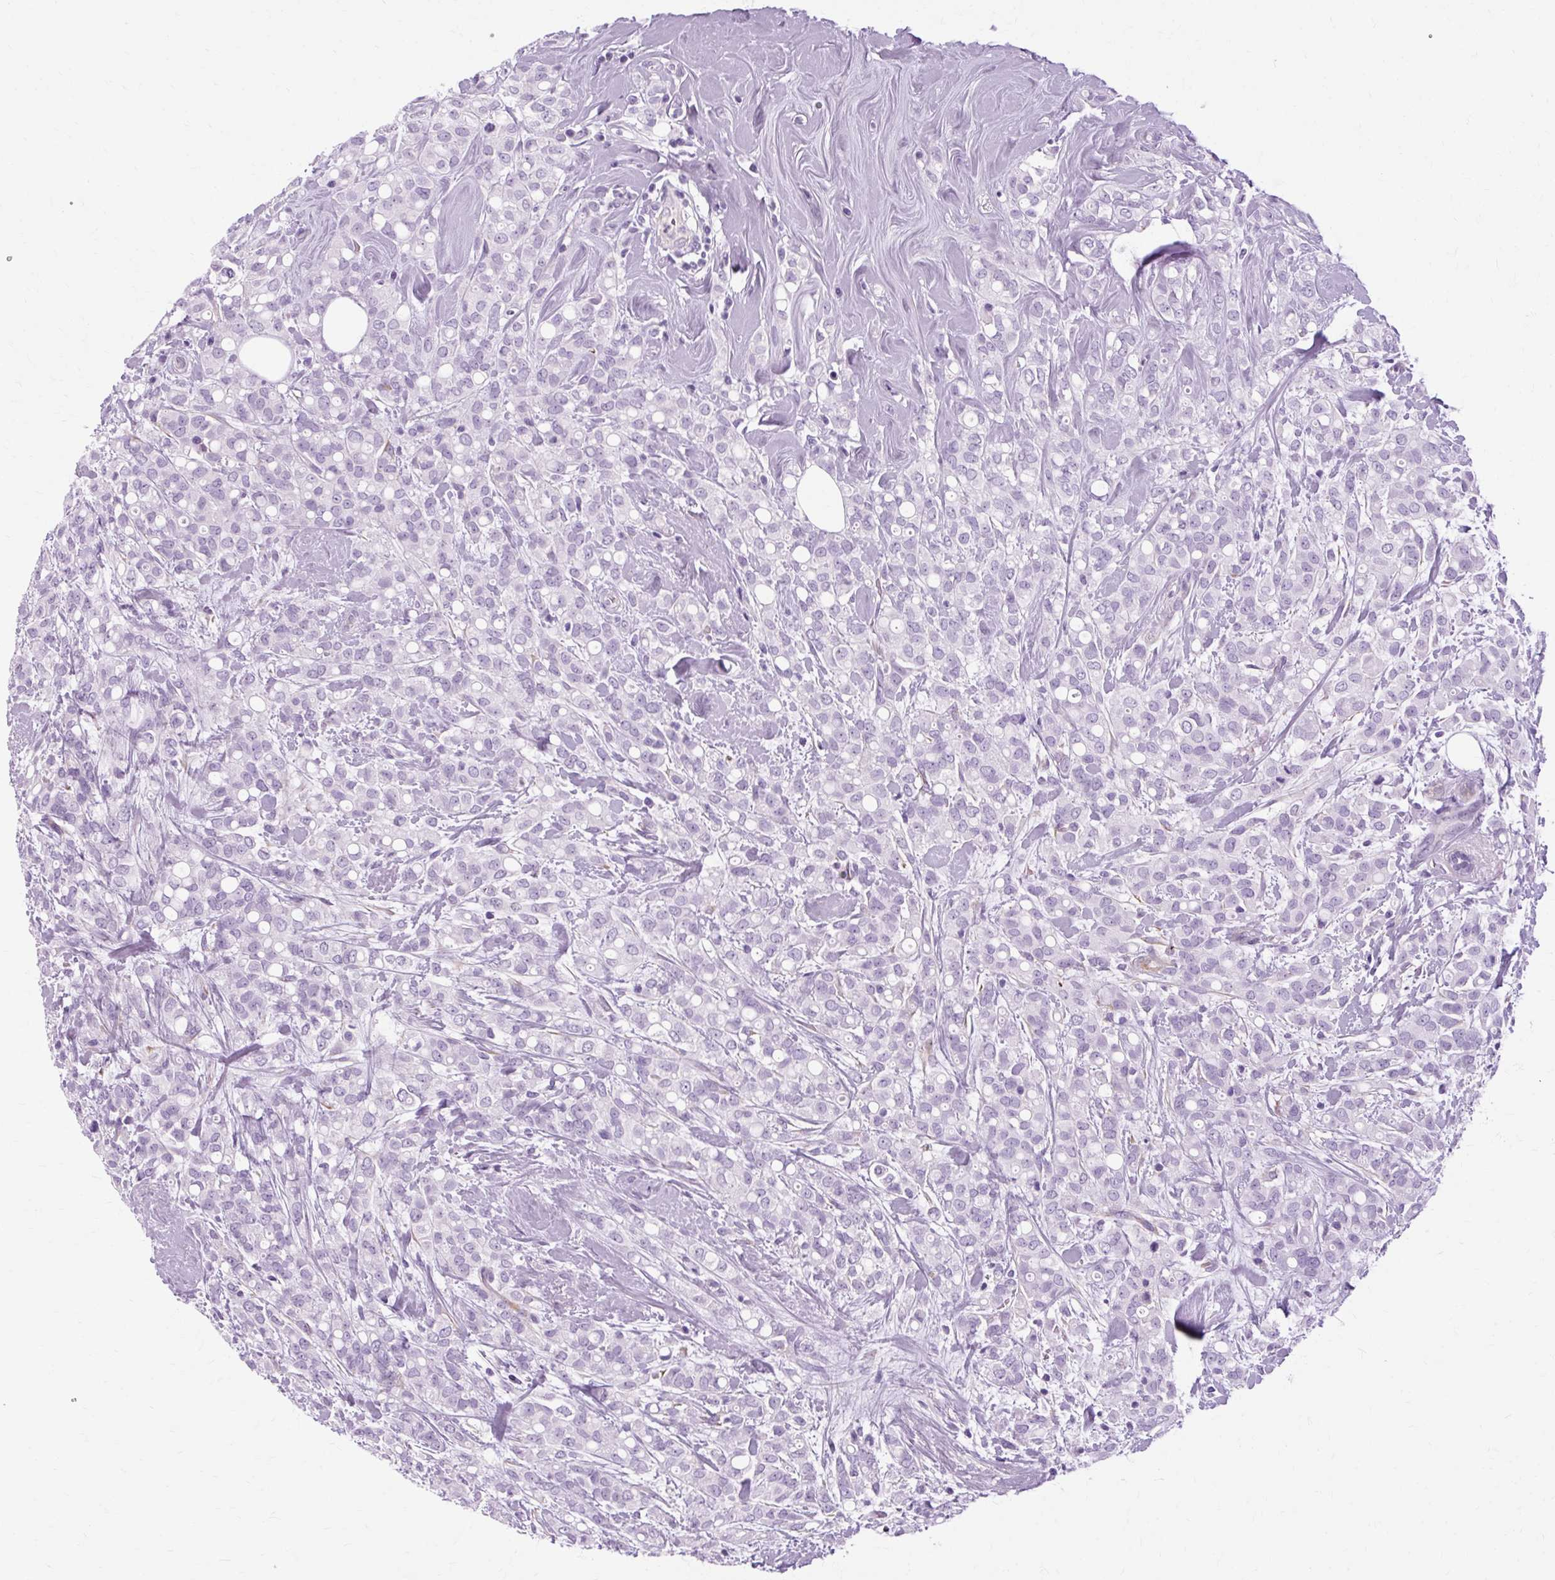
{"staining": {"intensity": "negative", "quantity": "none", "location": "none"}, "tissue": "breast cancer", "cell_type": "Tumor cells", "image_type": "cancer", "snomed": [{"axis": "morphology", "description": "Lobular carcinoma"}, {"axis": "topography", "description": "Breast"}], "caption": "A histopathology image of breast cancer stained for a protein exhibits no brown staining in tumor cells. Nuclei are stained in blue.", "gene": "OOEP", "patient": {"sex": "female", "age": 68}}